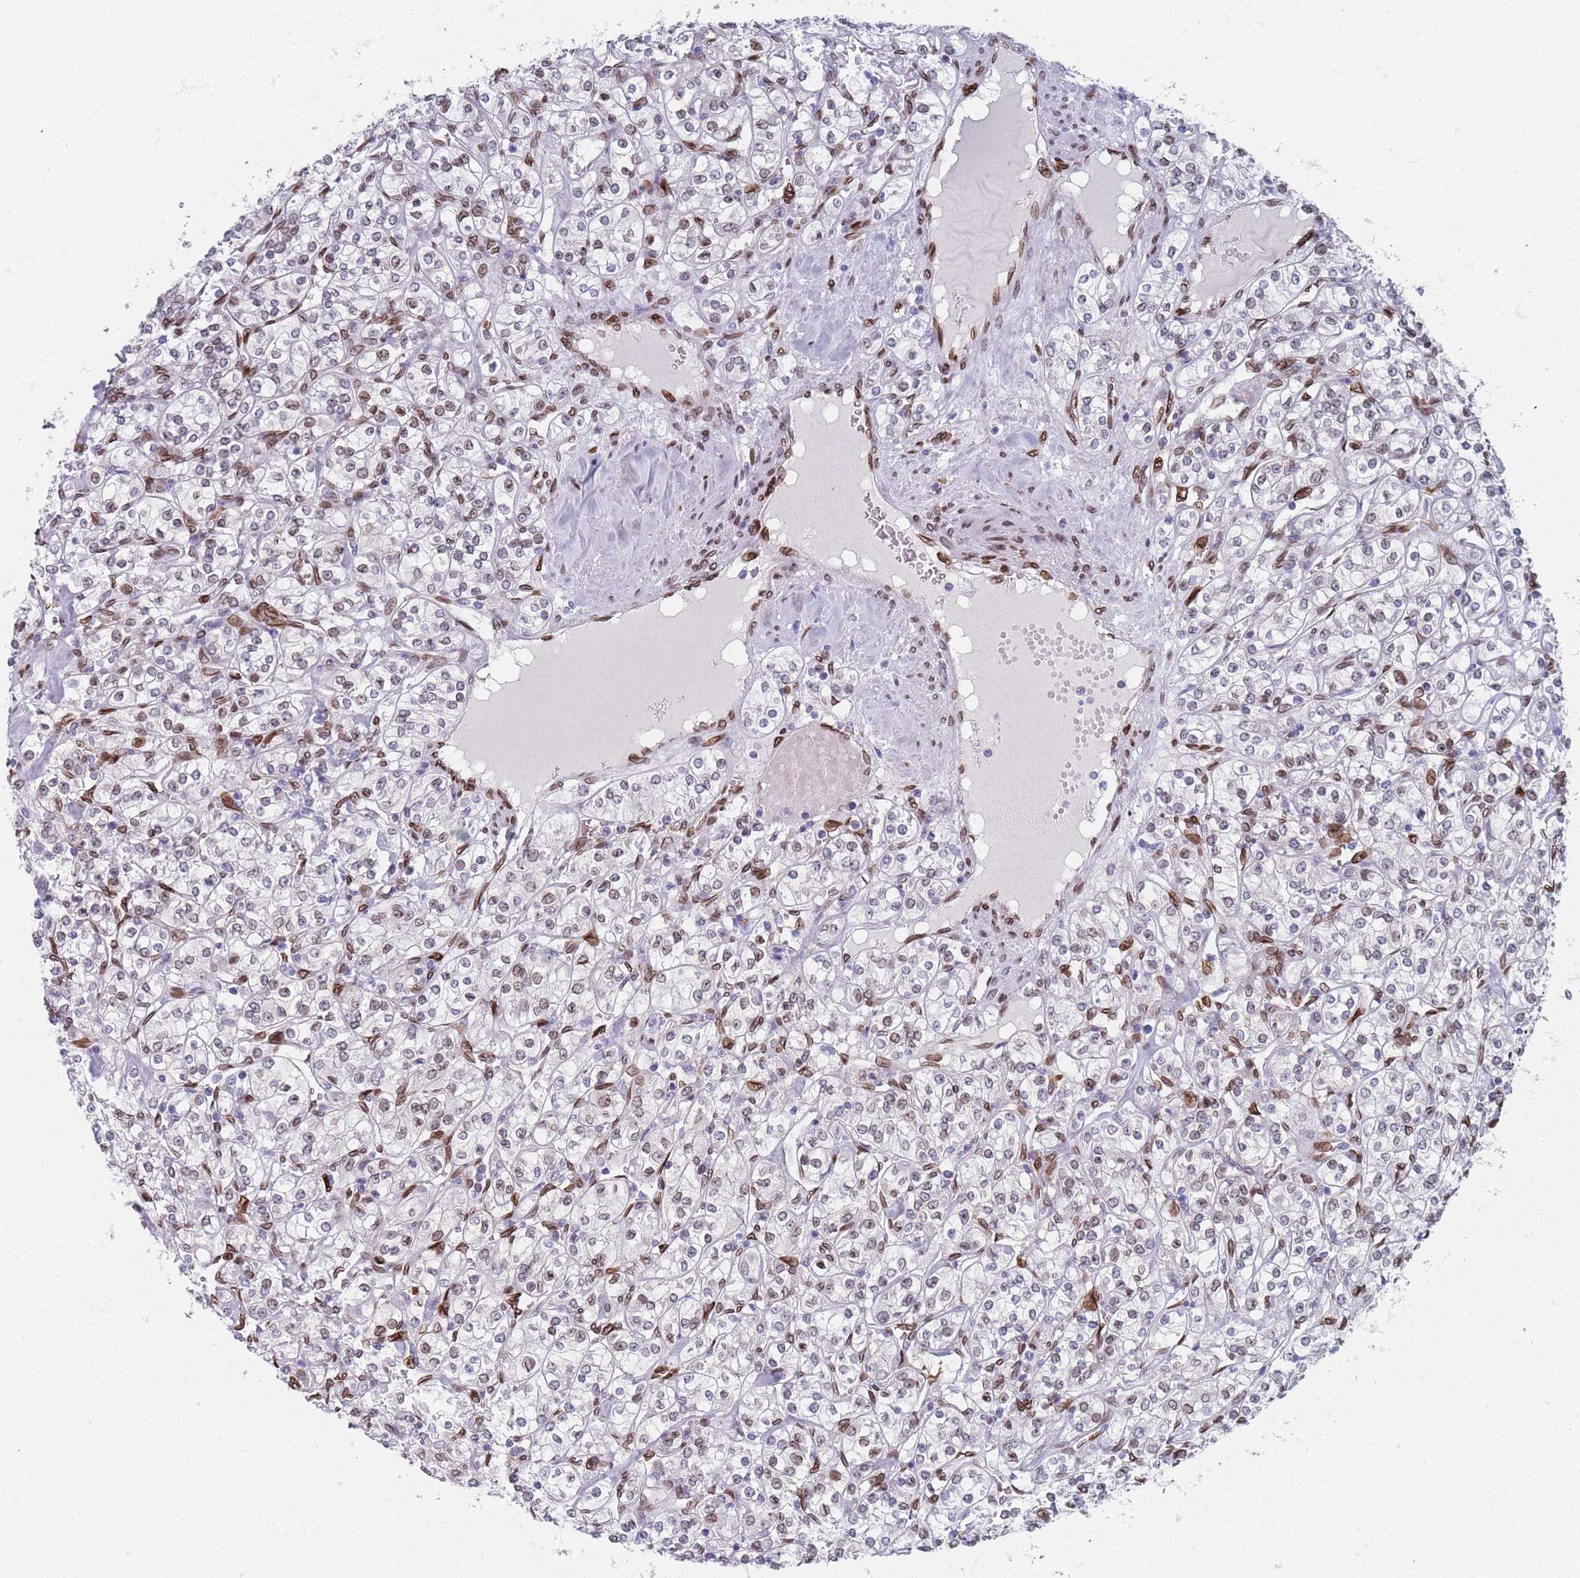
{"staining": {"intensity": "moderate", "quantity": "<25%", "location": "cytoplasmic/membranous,nuclear"}, "tissue": "renal cancer", "cell_type": "Tumor cells", "image_type": "cancer", "snomed": [{"axis": "morphology", "description": "Adenocarcinoma, NOS"}, {"axis": "topography", "description": "Kidney"}], "caption": "Immunohistochemical staining of adenocarcinoma (renal) demonstrates low levels of moderate cytoplasmic/membranous and nuclear protein staining in about <25% of tumor cells.", "gene": "ZBTB1", "patient": {"sex": "male", "age": 77}}